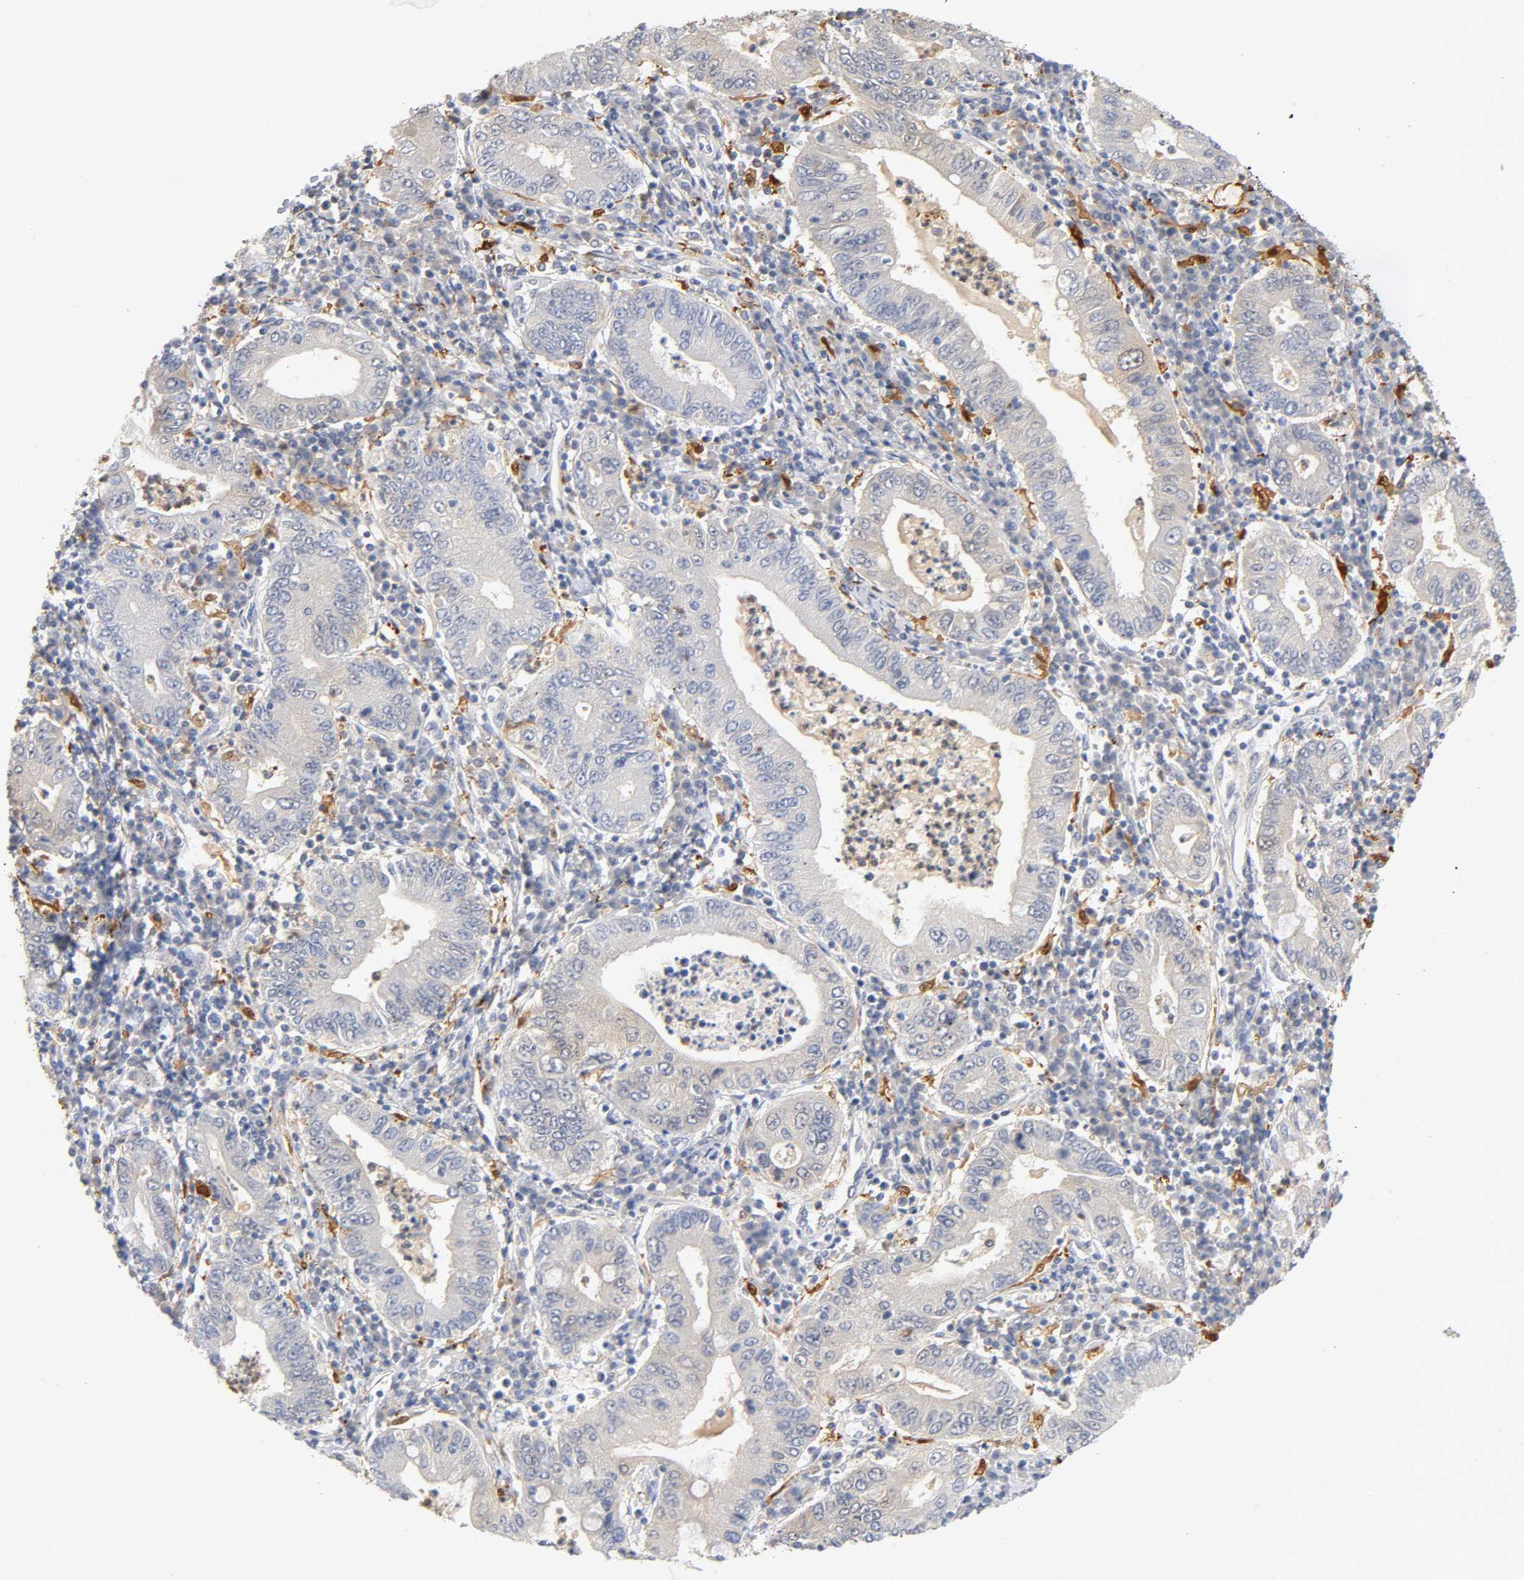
{"staining": {"intensity": "negative", "quantity": "none", "location": "none"}, "tissue": "stomach cancer", "cell_type": "Tumor cells", "image_type": "cancer", "snomed": [{"axis": "morphology", "description": "Normal tissue, NOS"}, {"axis": "morphology", "description": "Adenocarcinoma, NOS"}, {"axis": "topography", "description": "Esophagus"}, {"axis": "topography", "description": "Stomach, upper"}, {"axis": "topography", "description": "Peripheral nerve tissue"}], "caption": "Immunohistochemical staining of human stomach cancer reveals no significant positivity in tumor cells.", "gene": "IL18", "patient": {"sex": "male", "age": 62}}